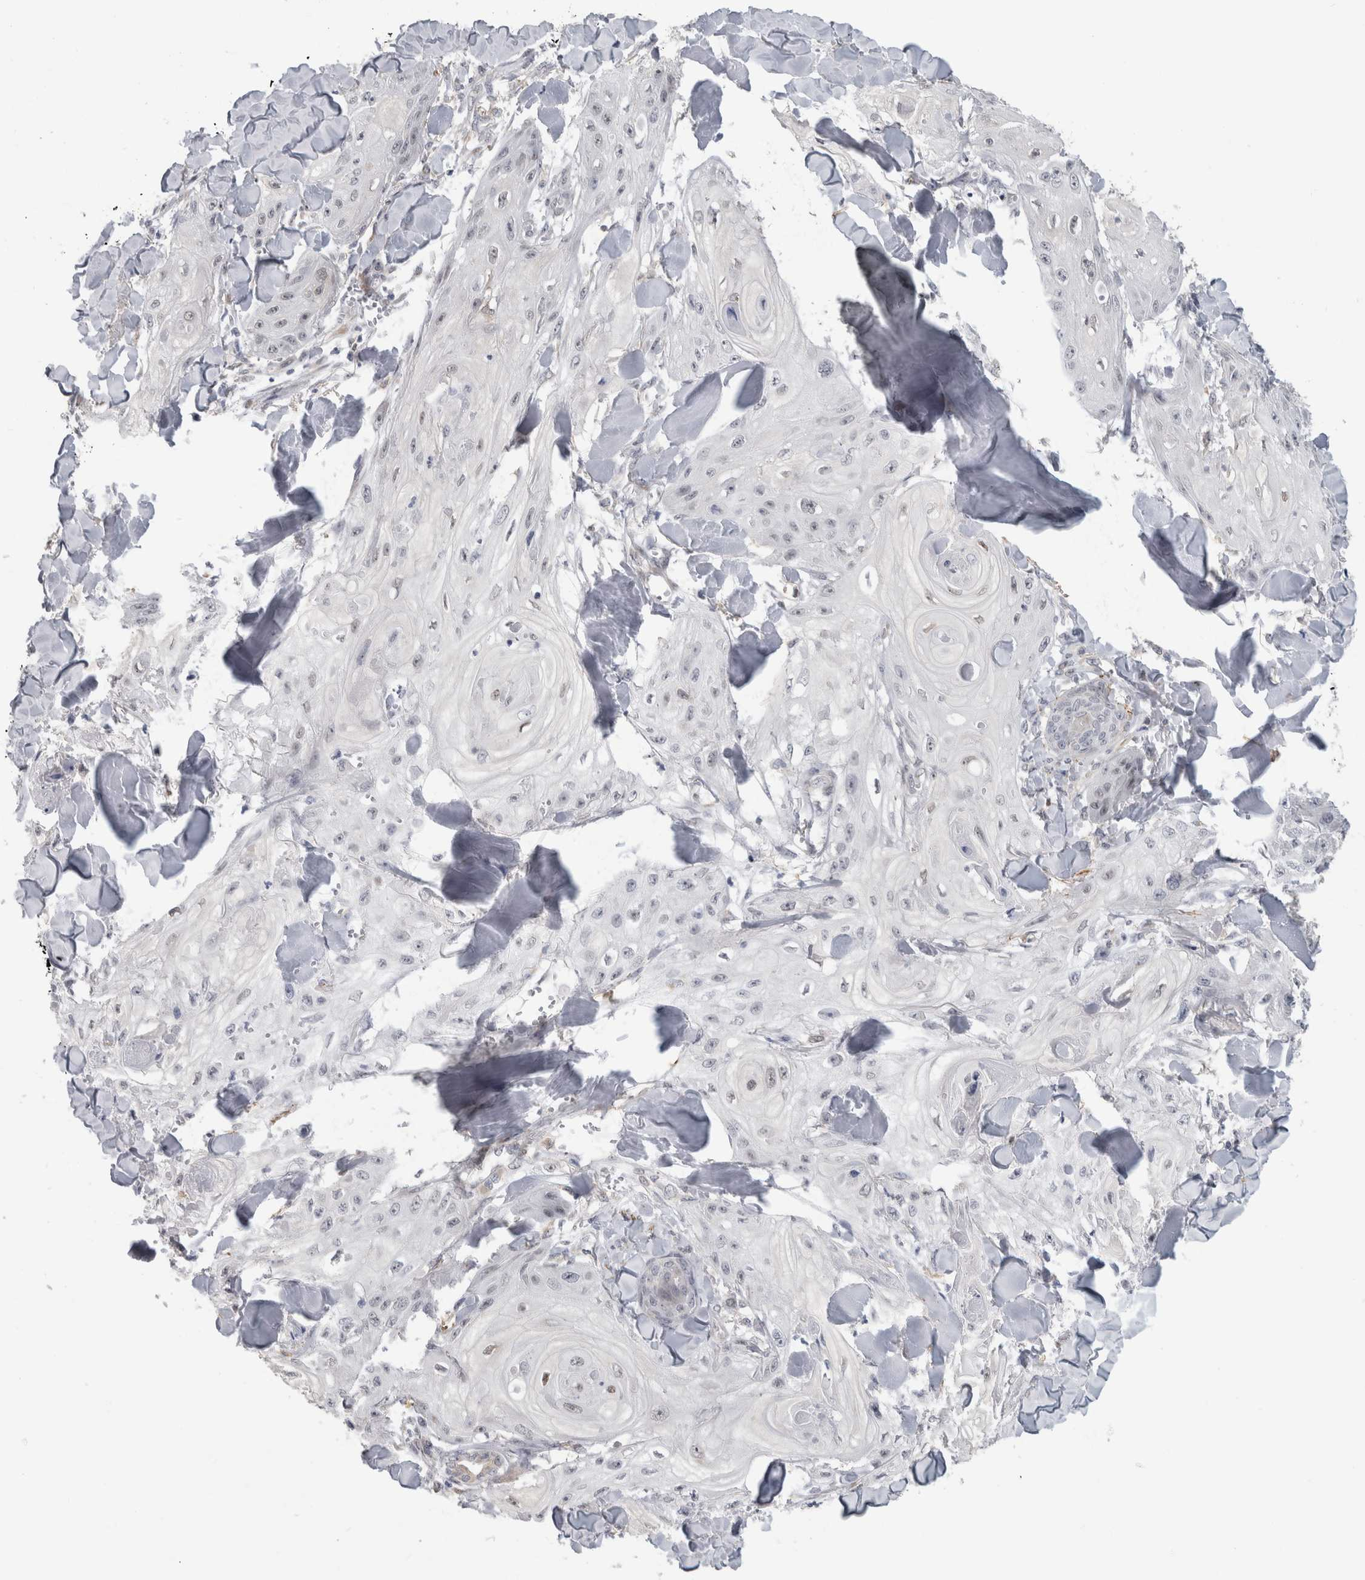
{"staining": {"intensity": "negative", "quantity": "none", "location": "none"}, "tissue": "skin cancer", "cell_type": "Tumor cells", "image_type": "cancer", "snomed": [{"axis": "morphology", "description": "Squamous cell carcinoma, NOS"}, {"axis": "topography", "description": "Skin"}], "caption": "Tumor cells are negative for protein expression in human skin cancer.", "gene": "TMEM242", "patient": {"sex": "male", "age": 74}}